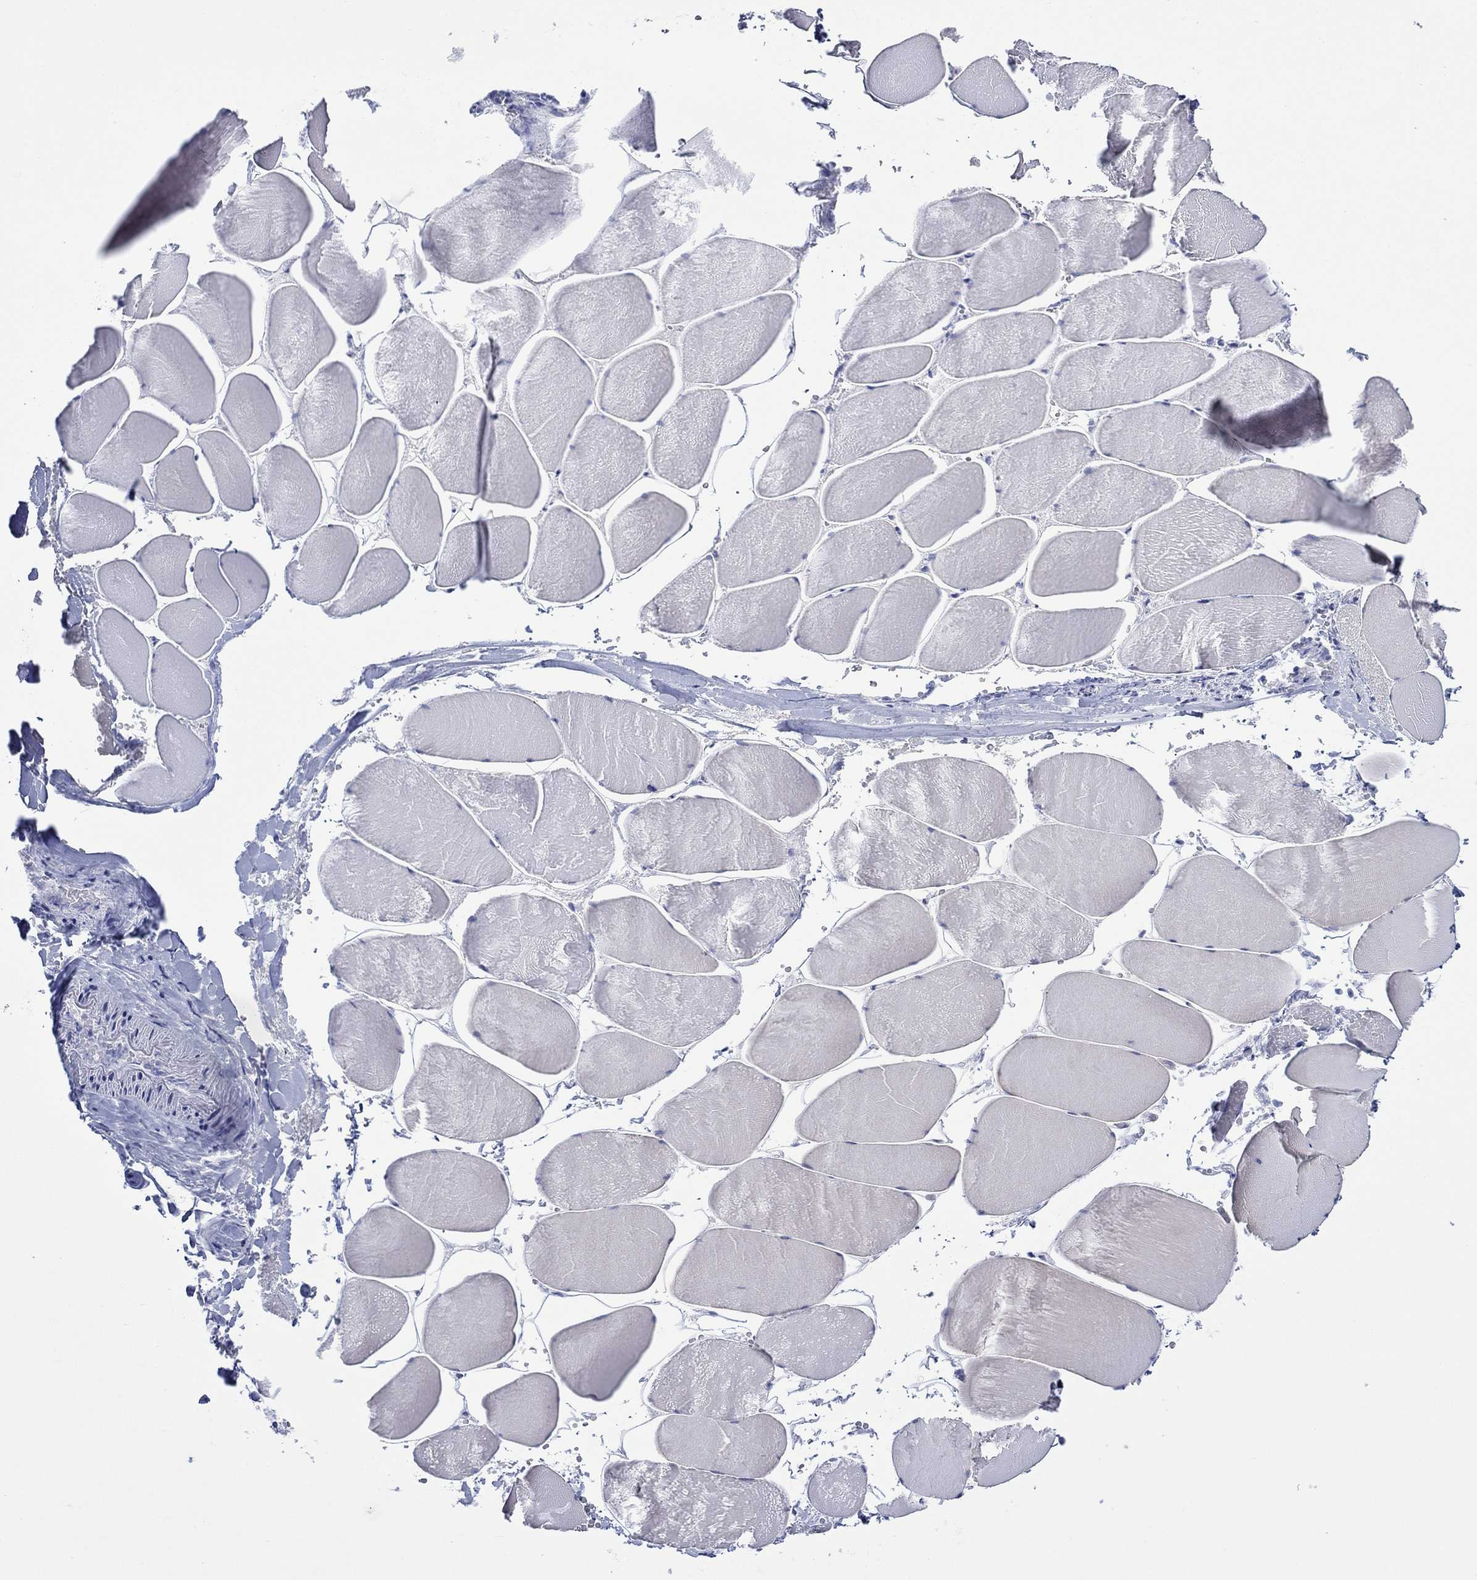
{"staining": {"intensity": "moderate", "quantity": "25%-75%", "location": "cytoplasmic/membranous"}, "tissue": "skeletal muscle", "cell_type": "Myocytes", "image_type": "normal", "snomed": [{"axis": "morphology", "description": "Normal tissue, NOS"}, {"axis": "morphology", "description": "Malignant melanoma, Metastatic site"}, {"axis": "topography", "description": "Skeletal muscle"}], "caption": "Protein staining reveals moderate cytoplasmic/membranous positivity in approximately 25%-75% of myocytes in benign skeletal muscle. The staining is performed using DAB (3,3'-diaminobenzidine) brown chromogen to label protein expression. The nuclei are counter-stained blue using hematoxylin.", "gene": "MLANA", "patient": {"sex": "male", "age": 50}}